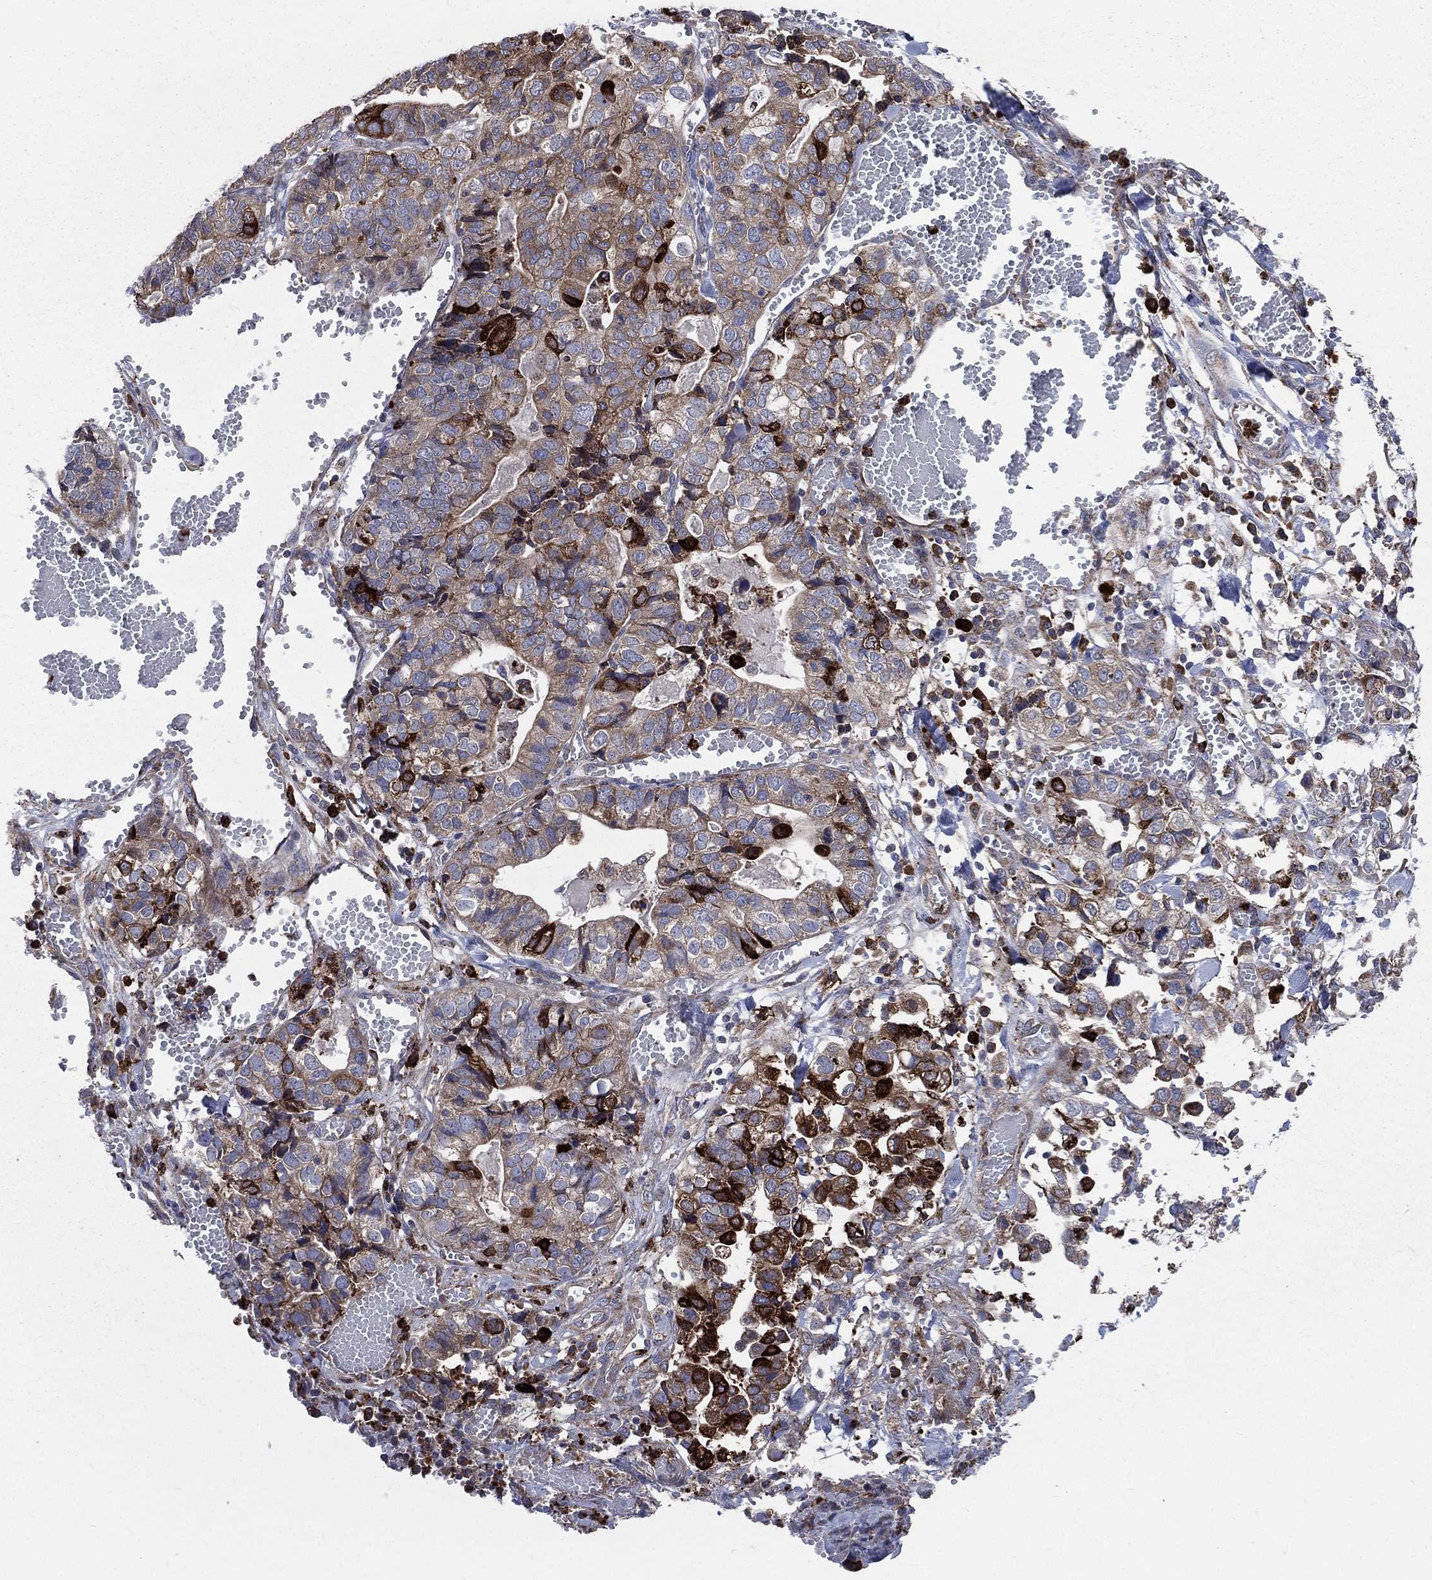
{"staining": {"intensity": "strong", "quantity": "<25%", "location": "cytoplasmic/membranous"}, "tissue": "stomach cancer", "cell_type": "Tumor cells", "image_type": "cancer", "snomed": [{"axis": "morphology", "description": "Adenocarcinoma, NOS"}, {"axis": "topography", "description": "Stomach, upper"}], "caption": "IHC staining of stomach adenocarcinoma, which reveals medium levels of strong cytoplasmic/membranous staining in approximately <25% of tumor cells indicating strong cytoplasmic/membranous protein positivity. The staining was performed using DAB (brown) for protein detection and nuclei were counterstained in hematoxylin (blue).", "gene": "CCDC159", "patient": {"sex": "female", "age": 67}}